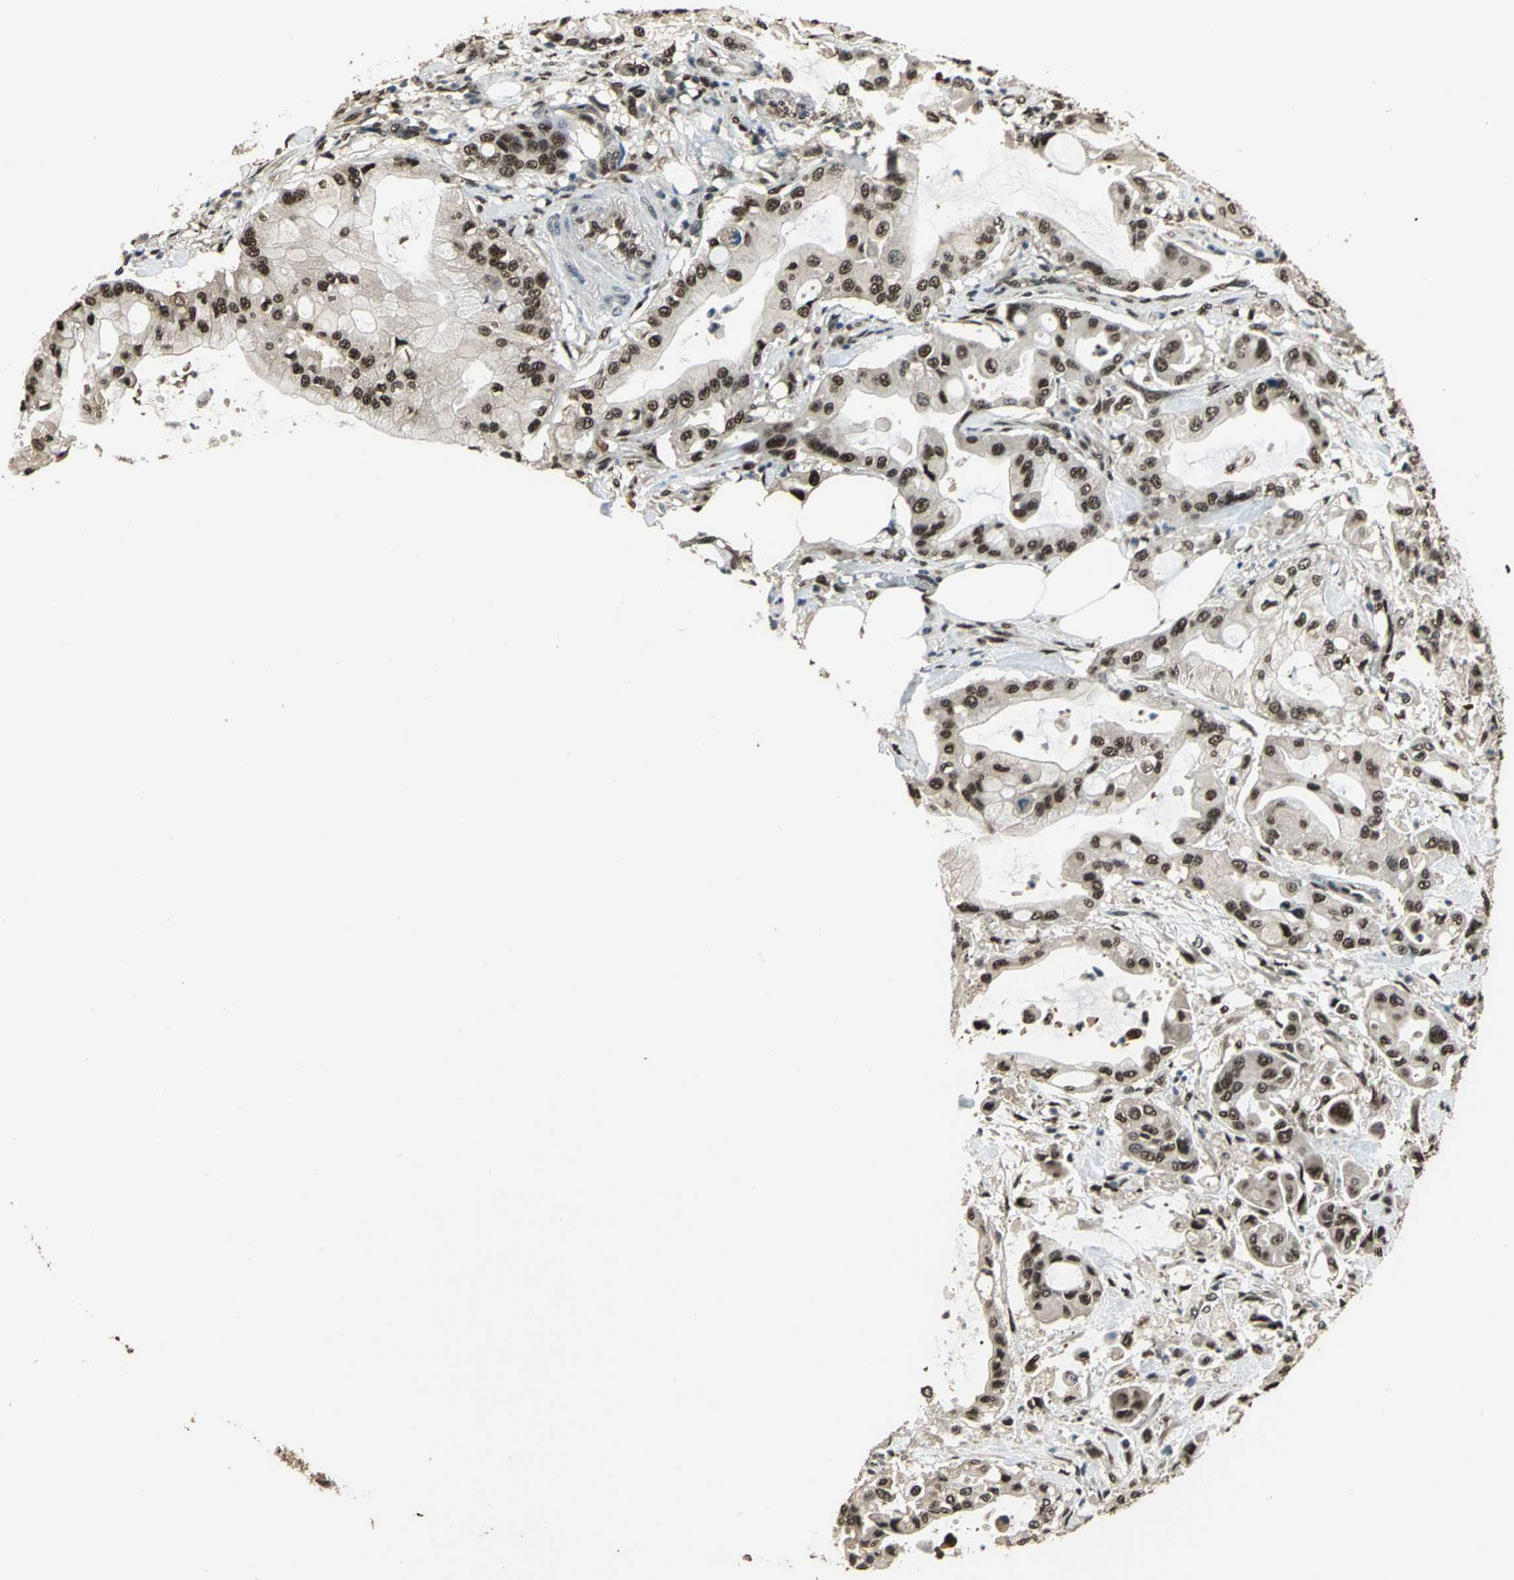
{"staining": {"intensity": "moderate", "quantity": ">75%", "location": "nuclear"}, "tissue": "pancreatic cancer", "cell_type": "Tumor cells", "image_type": "cancer", "snomed": [{"axis": "morphology", "description": "Adenocarcinoma, NOS"}, {"axis": "morphology", "description": "Adenocarcinoma, metastatic, NOS"}, {"axis": "topography", "description": "Lymph node"}, {"axis": "topography", "description": "Pancreas"}, {"axis": "topography", "description": "Duodenum"}], "caption": "Protein analysis of pancreatic cancer (metastatic adenocarcinoma) tissue shows moderate nuclear staining in approximately >75% of tumor cells.", "gene": "MIS18BP1", "patient": {"sex": "female", "age": 64}}